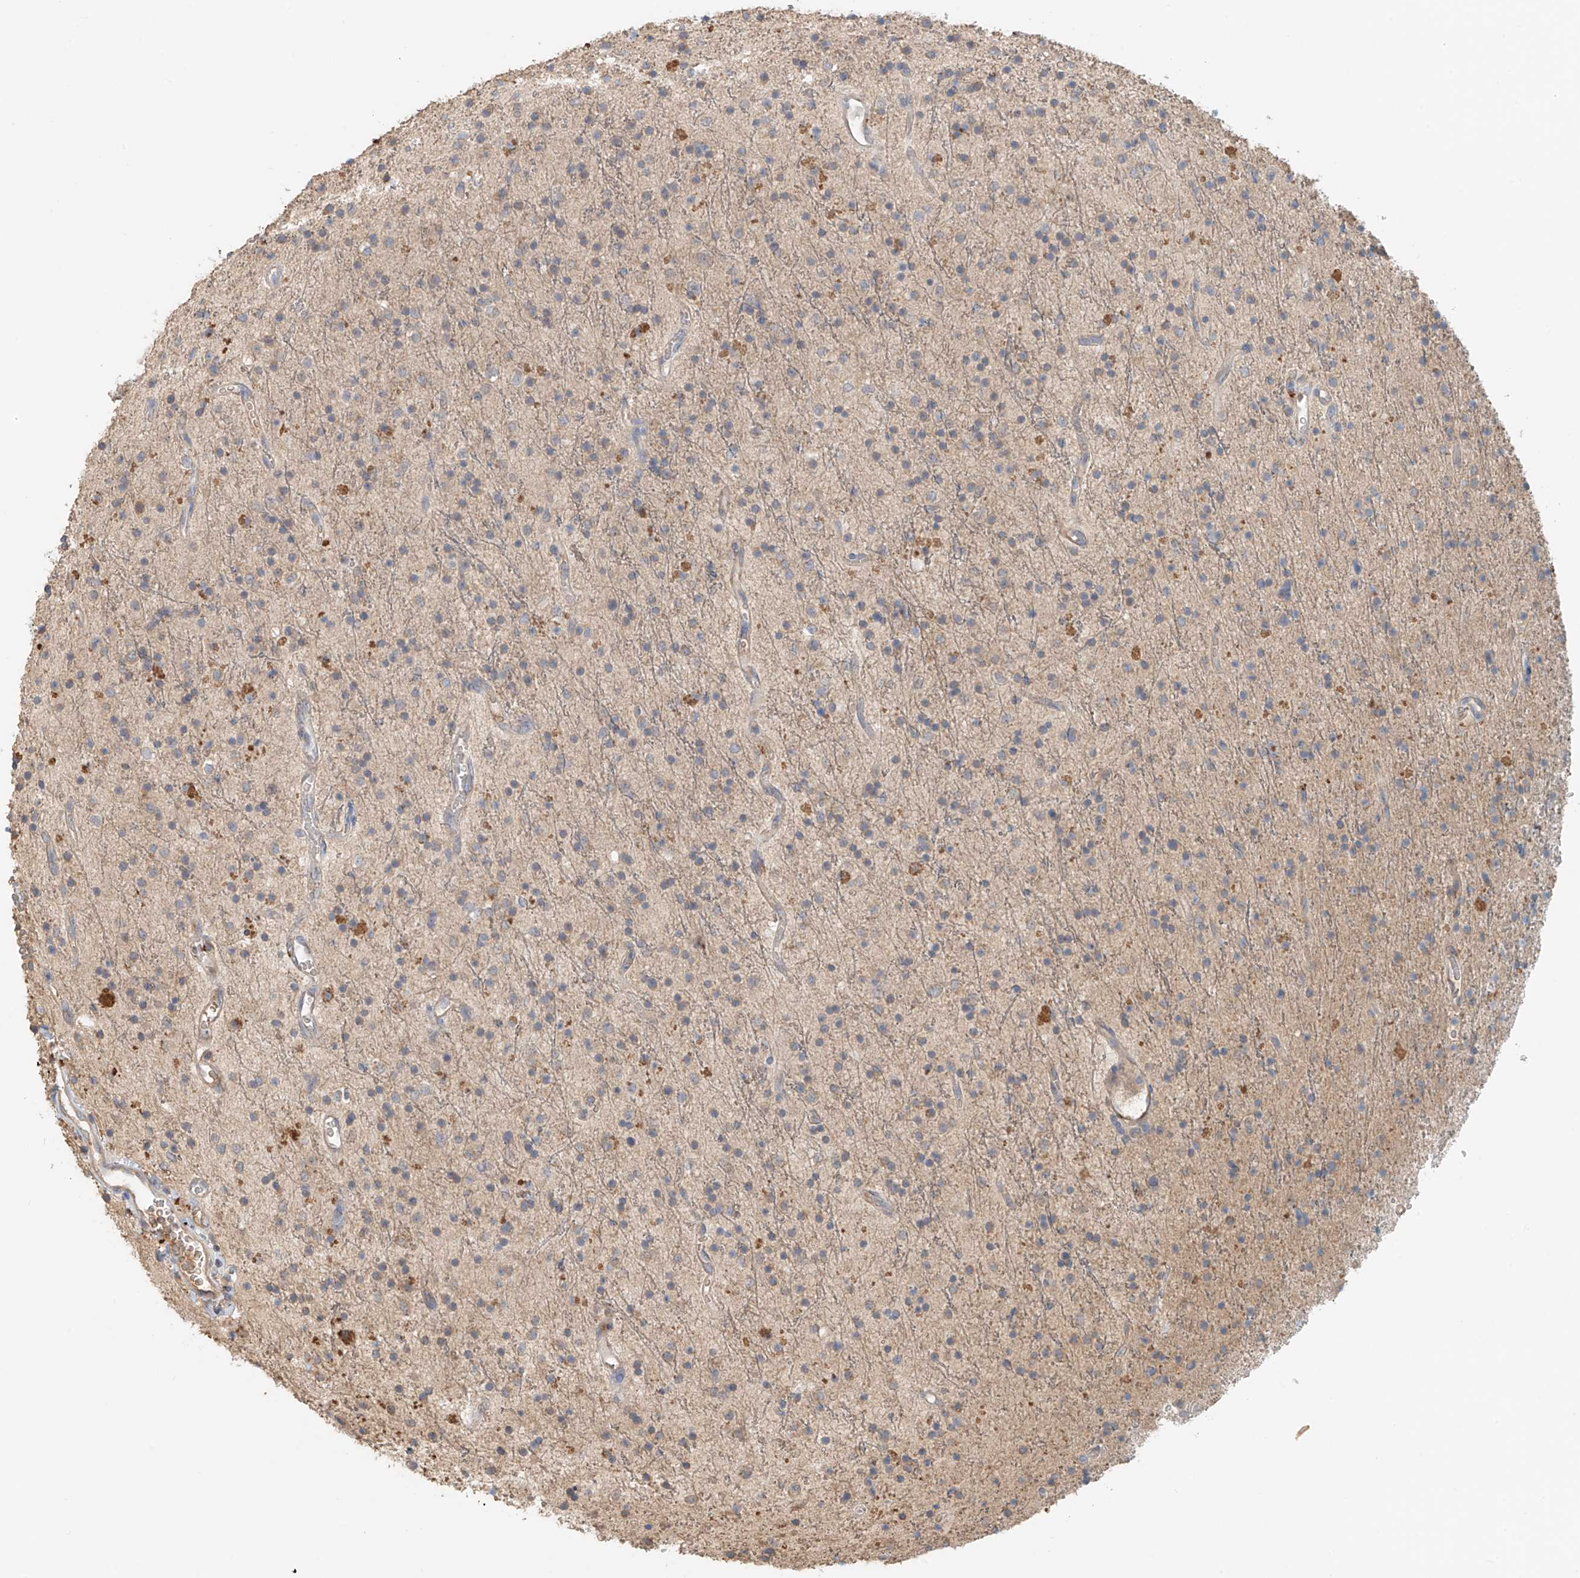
{"staining": {"intensity": "weak", "quantity": "<25%", "location": "cytoplasmic/membranous"}, "tissue": "glioma", "cell_type": "Tumor cells", "image_type": "cancer", "snomed": [{"axis": "morphology", "description": "Glioma, malignant, High grade"}, {"axis": "topography", "description": "Brain"}], "caption": "IHC micrograph of malignant glioma (high-grade) stained for a protein (brown), which reveals no positivity in tumor cells.", "gene": "GNB1L", "patient": {"sex": "male", "age": 34}}